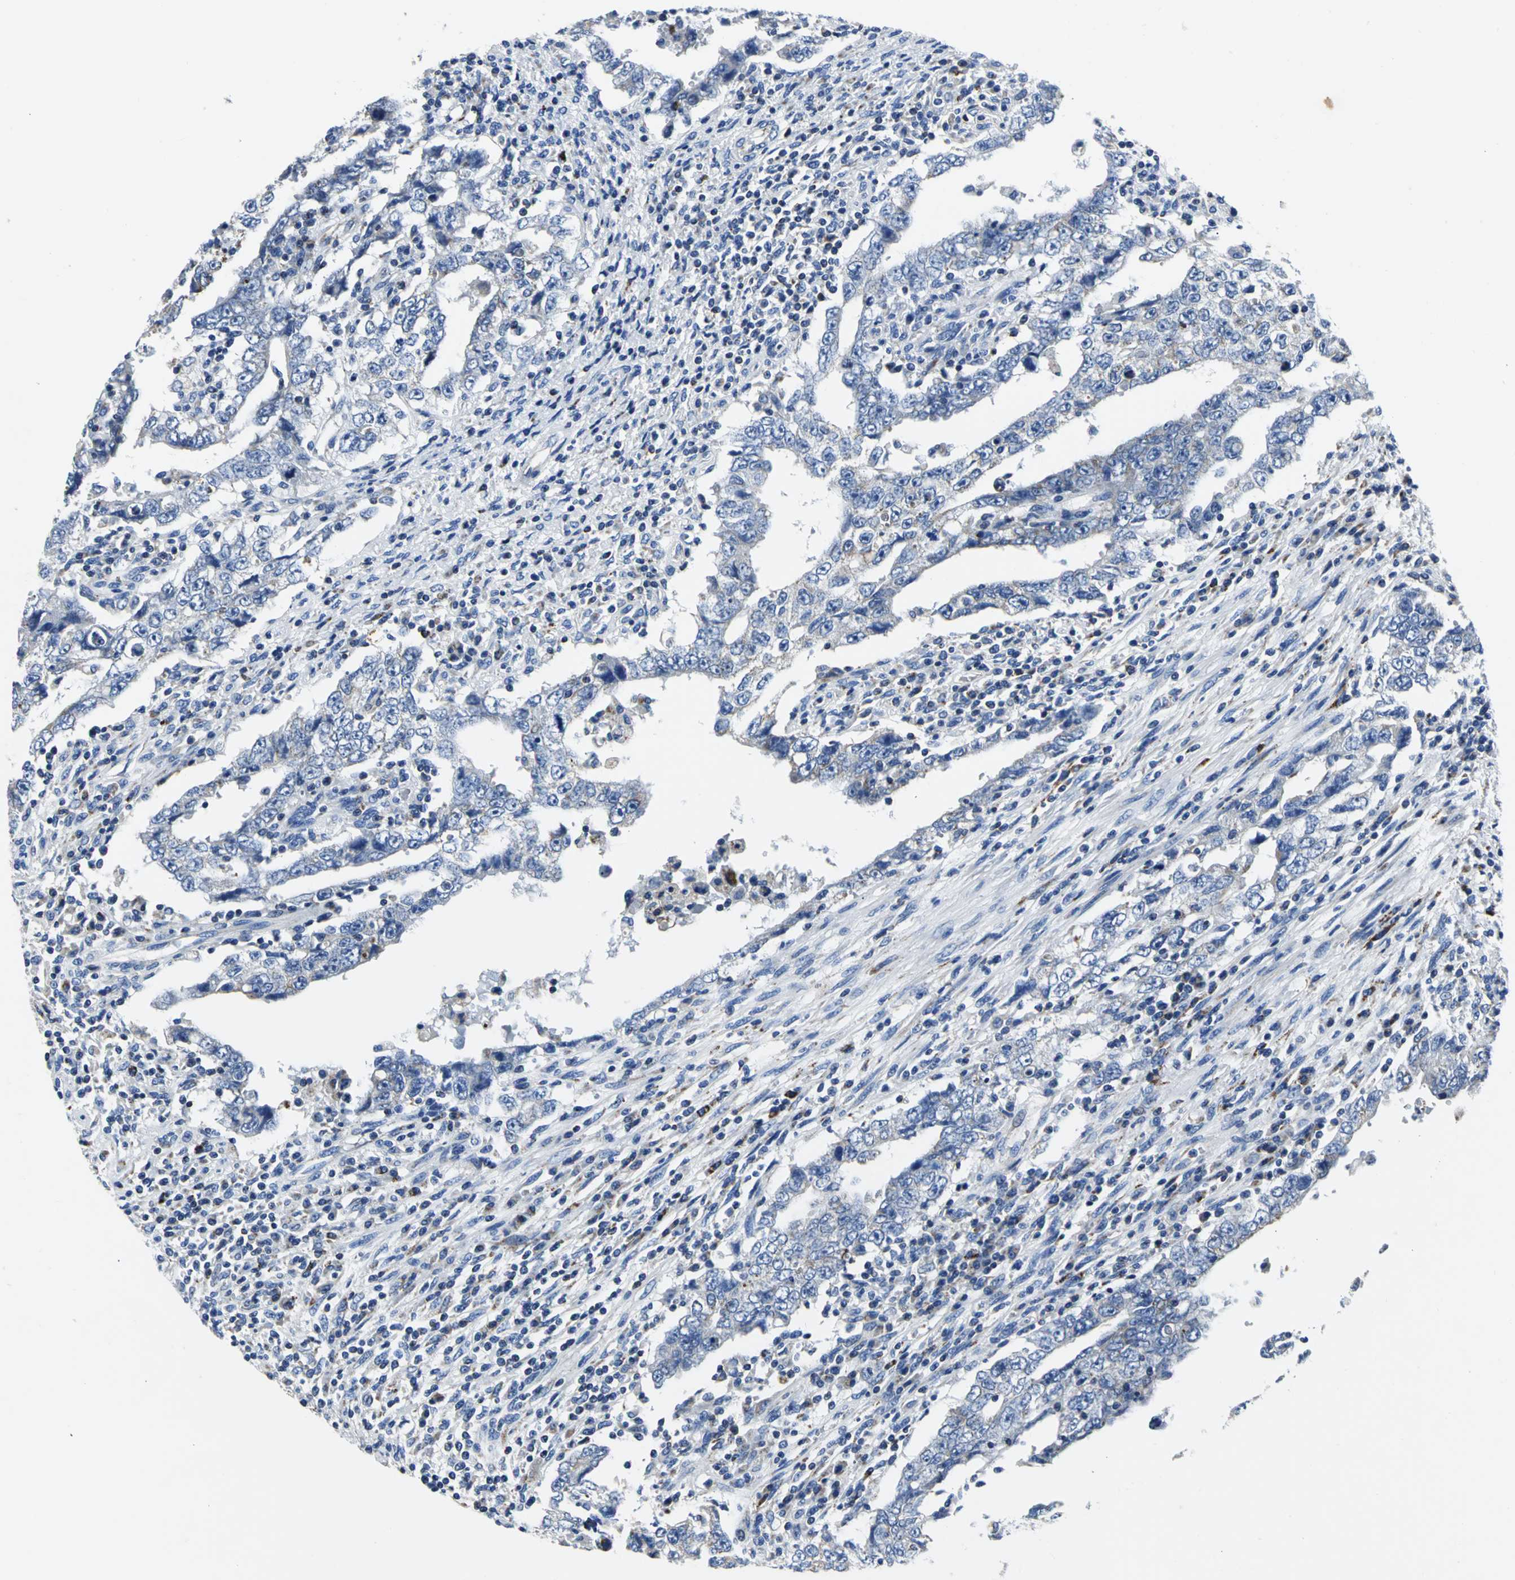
{"staining": {"intensity": "negative", "quantity": "none", "location": "none"}, "tissue": "testis cancer", "cell_type": "Tumor cells", "image_type": "cancer", "snomed": [{"axis": "morphology", "description": "Carcinoma, Embryonal, NOS"}, {"axis": "topography", "description": "Testis"}], "caption": "The photomicrograph shows no staining of tumor cells in testis cancer.", "gene": "IFI6", "patient": {"sex": "male", "age": 26}}